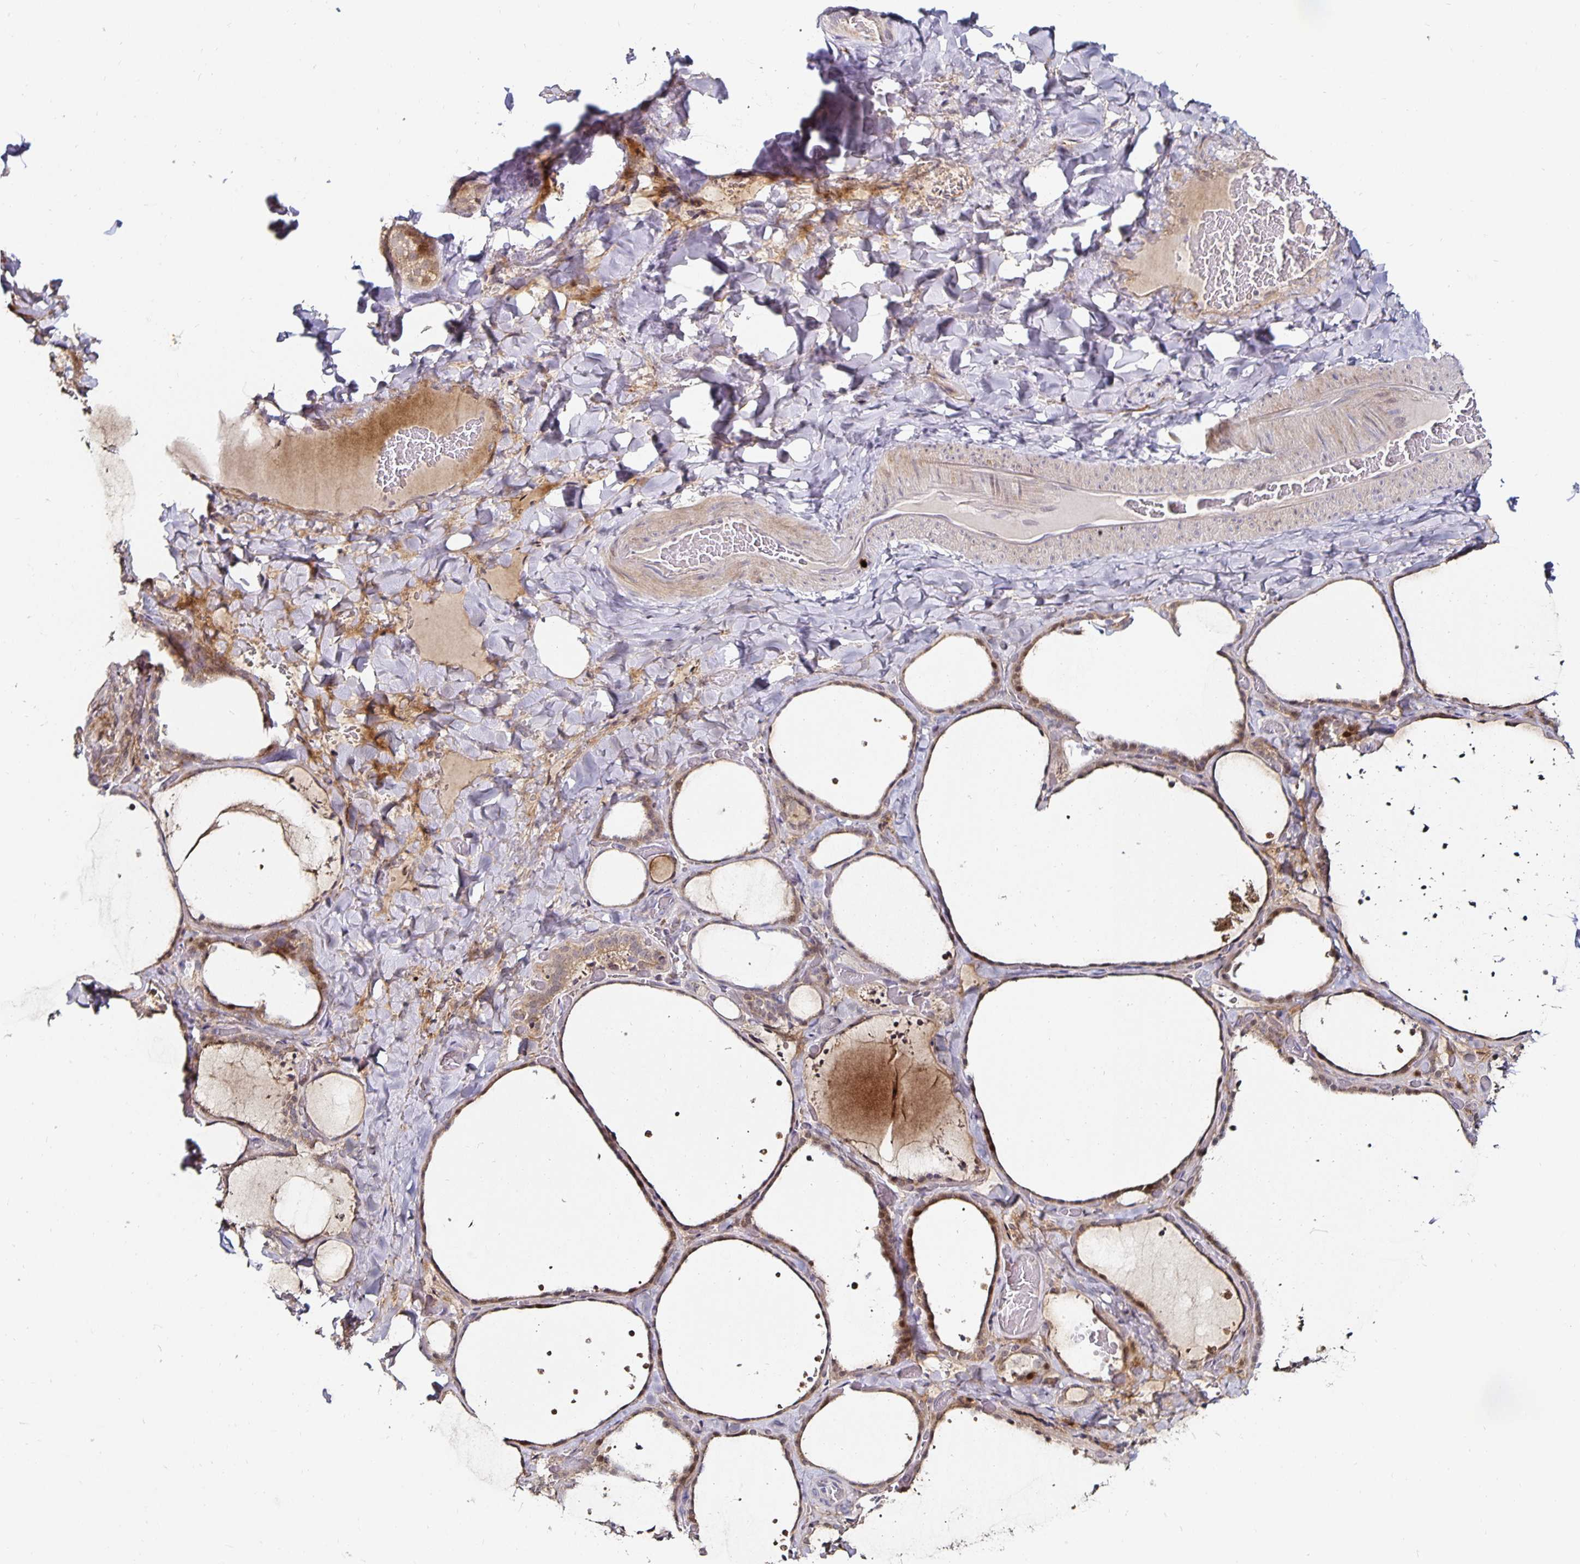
{"staining": {"intensity": "moderate", "quantity": "25%-75%", "location": "cytoplasmic/membranous,nuclear"}, "tissue": "thyroid gland", "cell_type": "Glandular cells", "image_type": "normal", "snomed": [{"axis": "morphology", "description": "Normal tissue, NOS"}, {"axis": "topography", "description": "Thyroid gland"}], "caption": "Approximately 25%-75% of glandular cells in unremarkable human thyroid gland demonstrate moderate cytoplasmic/membranous,nuclear protein positivity as visualized by brown immunohistochemical staining.", "gene": "ANLN", "patient": {"sex": "female", "age": 36}}